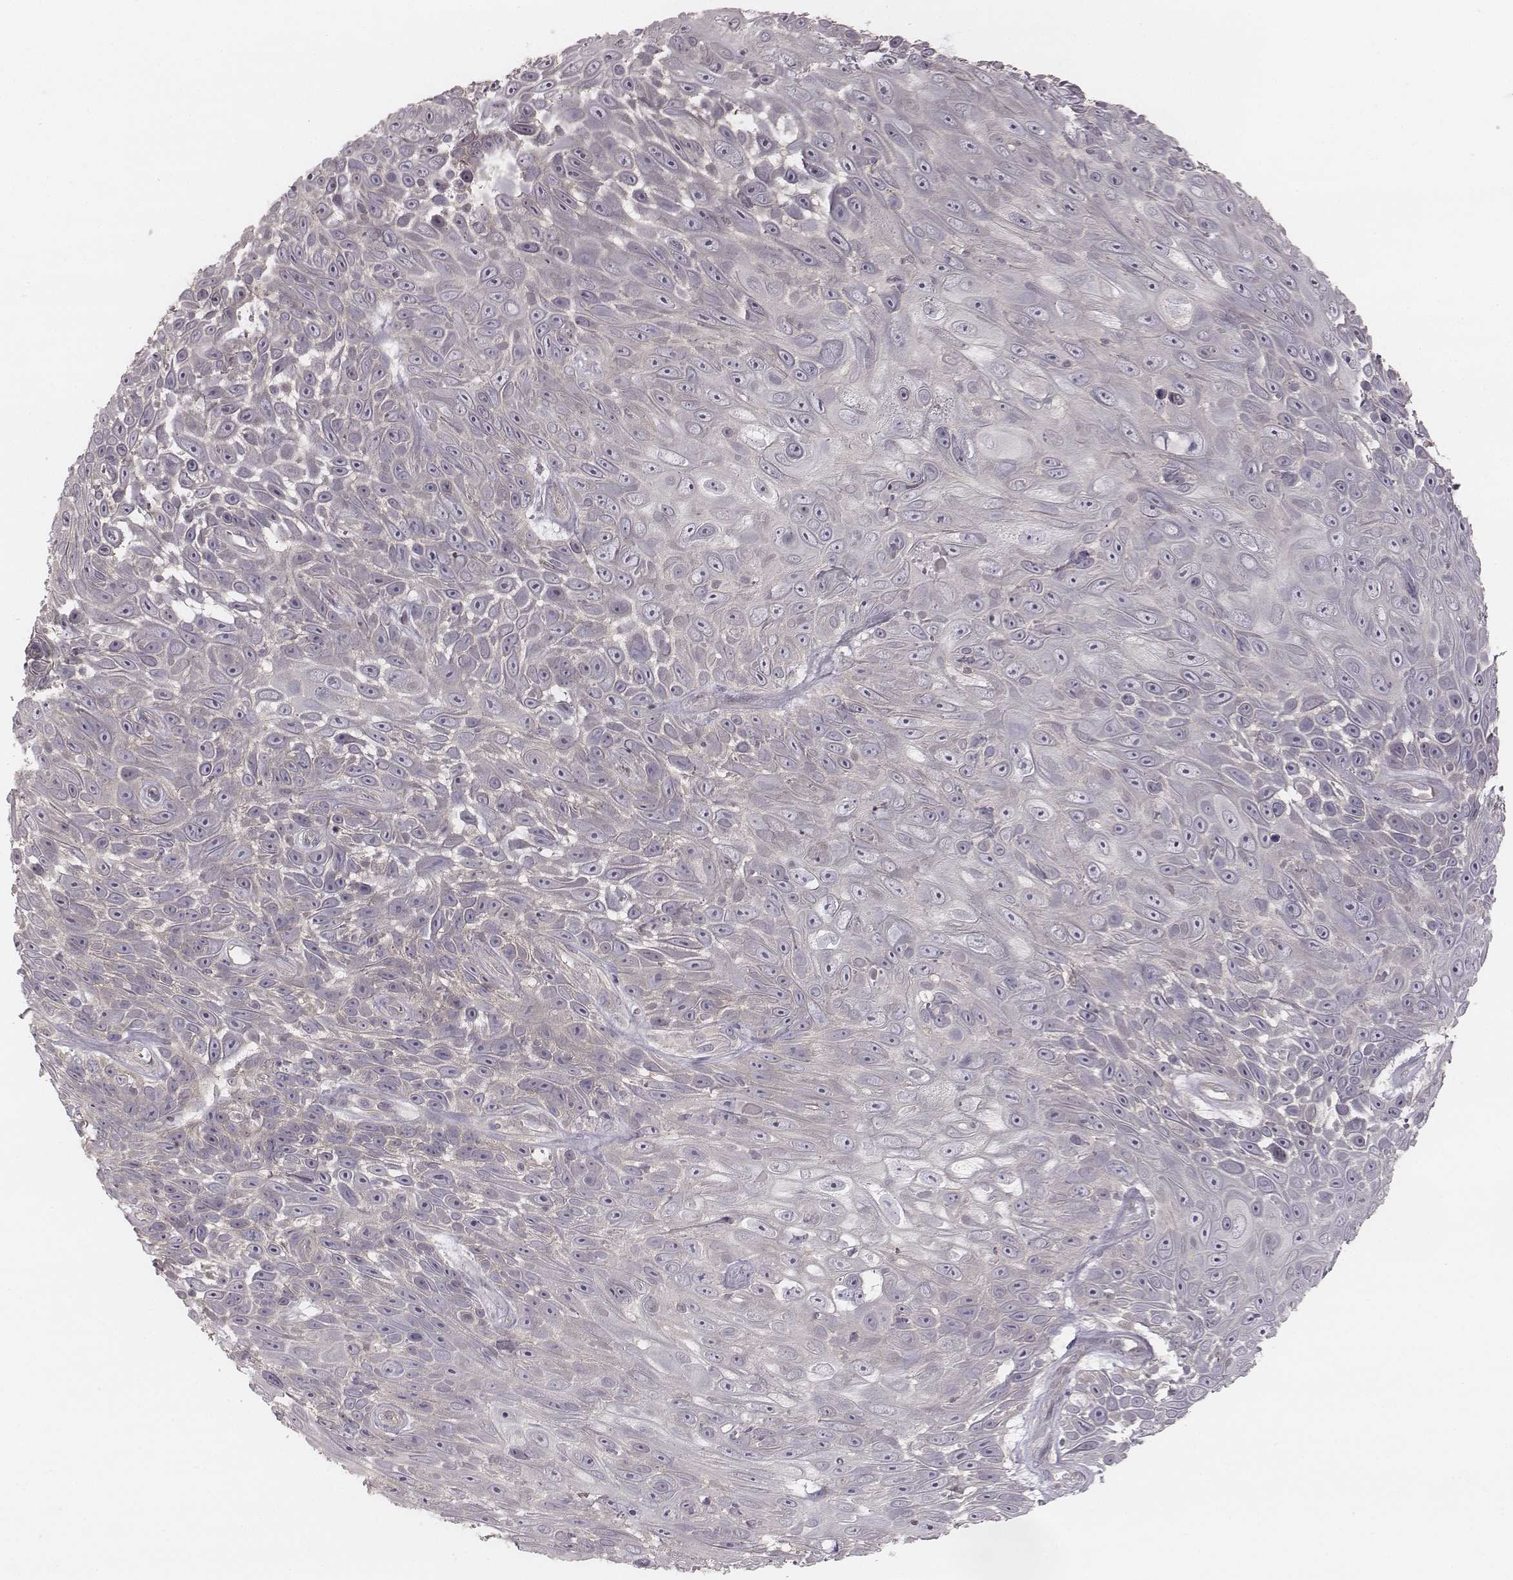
{"staining": {"intensity": "negative", "quantity": "none", "location": "none"}, "tissue": "skin cancer", "cell_type": "Tumor cells", "image_type": "cancer", "snomed": [{"axis": "morphology", "description": "Squamous cell carcinoma, NOS"}, {"axis": "topography", "description": "Skin"}], "caption": "DAB (3,3'-diaminobenzidine) immunohistochemical staining of human skin cancer displays no significant positivity in tumor cells. Brightfield microscopy of immunohistochemistry (IHC) stained with DAB (3,3'-diaminobenzidine) (brown) and hematoxylin (blue), captured at high magnification.", "gene": "TDRD5", "patient": {"sex": "male", "age": 82}}